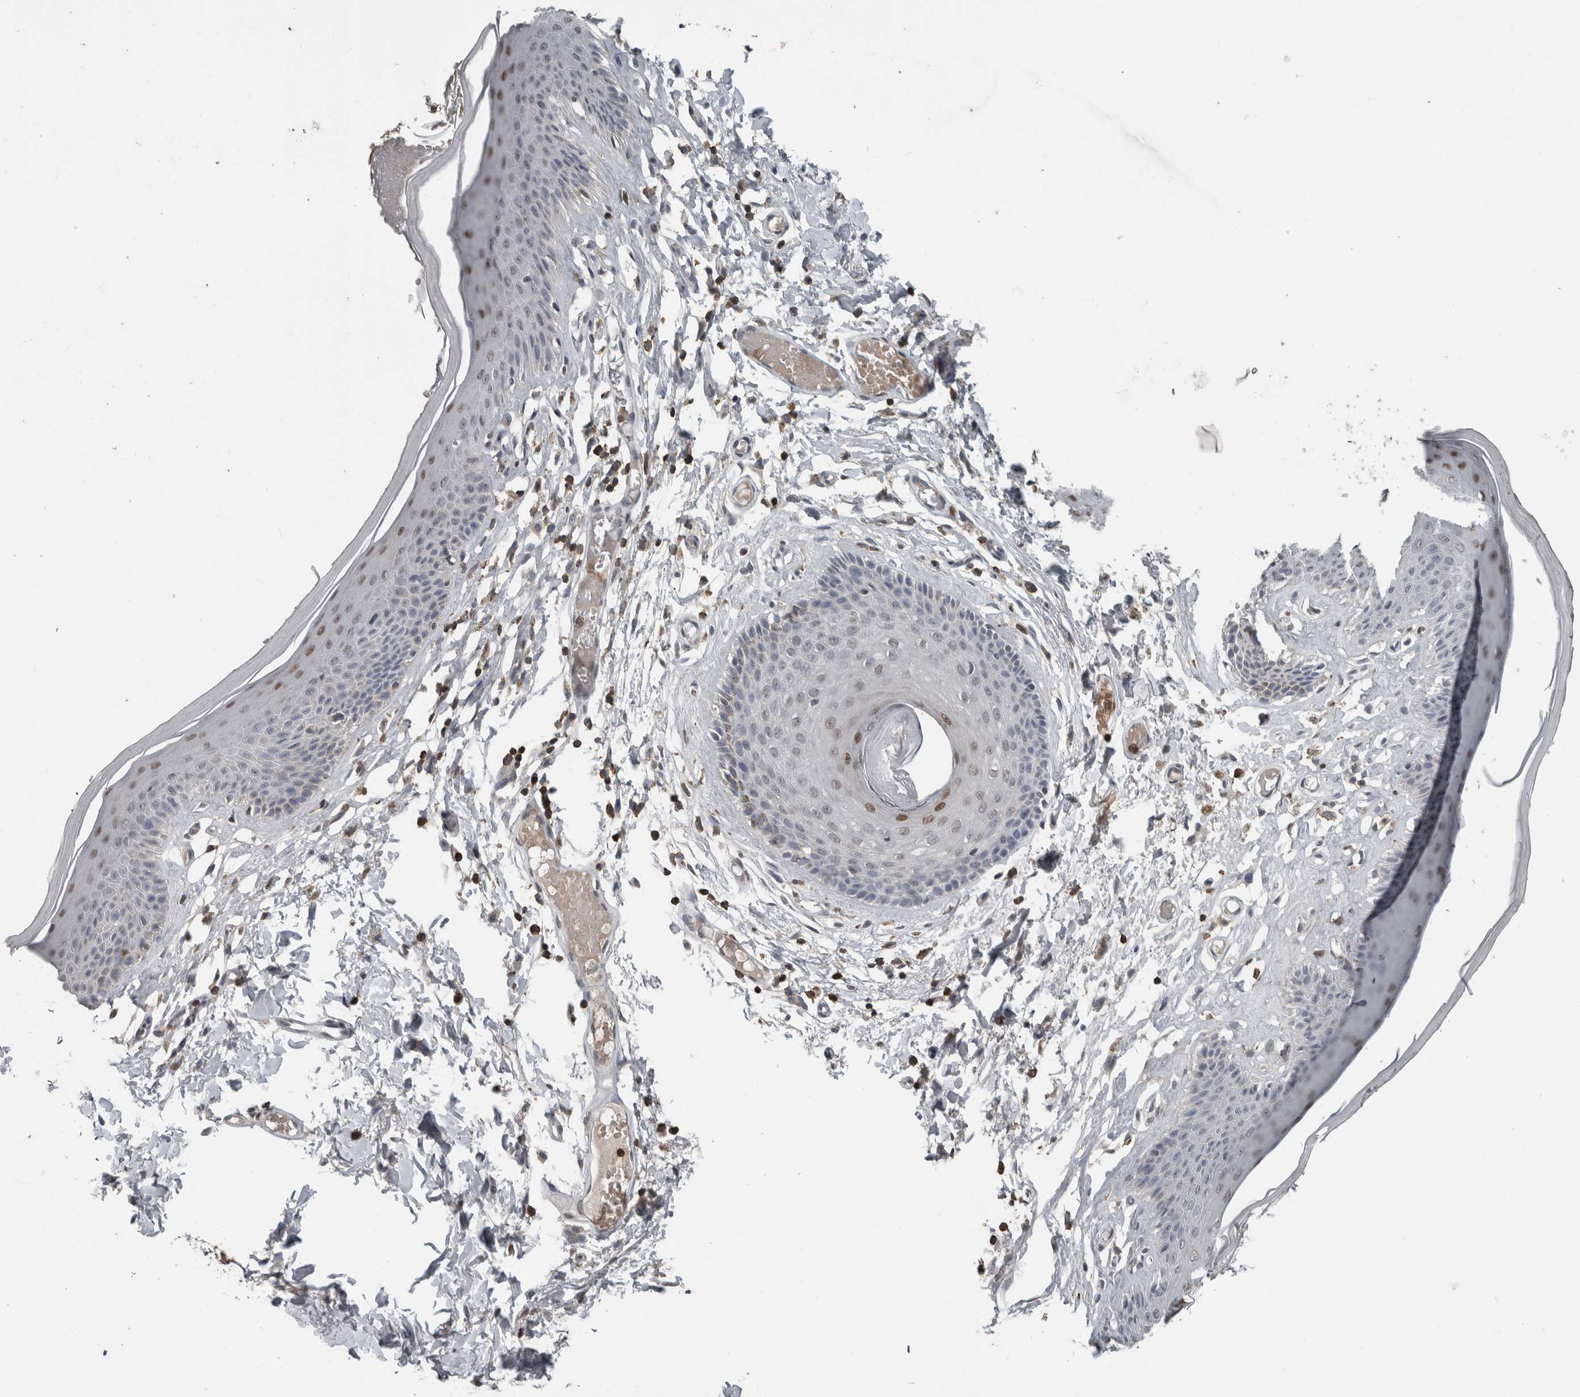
{"staining": {"intensity": "moderate", "quantity": "<25%", "location": "cytoplasmic/membranous,nuclear"}, "tissue": "skin", "cell_type": "Epidermal cells", "image_type": "normal", "snomed": [{"axis": "morphology", "description": "Normal tissue, NOS"}, {"axis": "topography", "description": "Vulva"}], "caption": "Immunohistochemistry (IHC) histopathology image of normal skin: human skin stained using IHC exhibits low levels of moderate protein expression localized specifically in the cytoplasmic/membranous,nuclear of epidermal cells, appearing as a cytoplasmic/membranous,nuclear brown color.", "gene": "MAFF", "patient": {"sex": "female", "age": 73}}